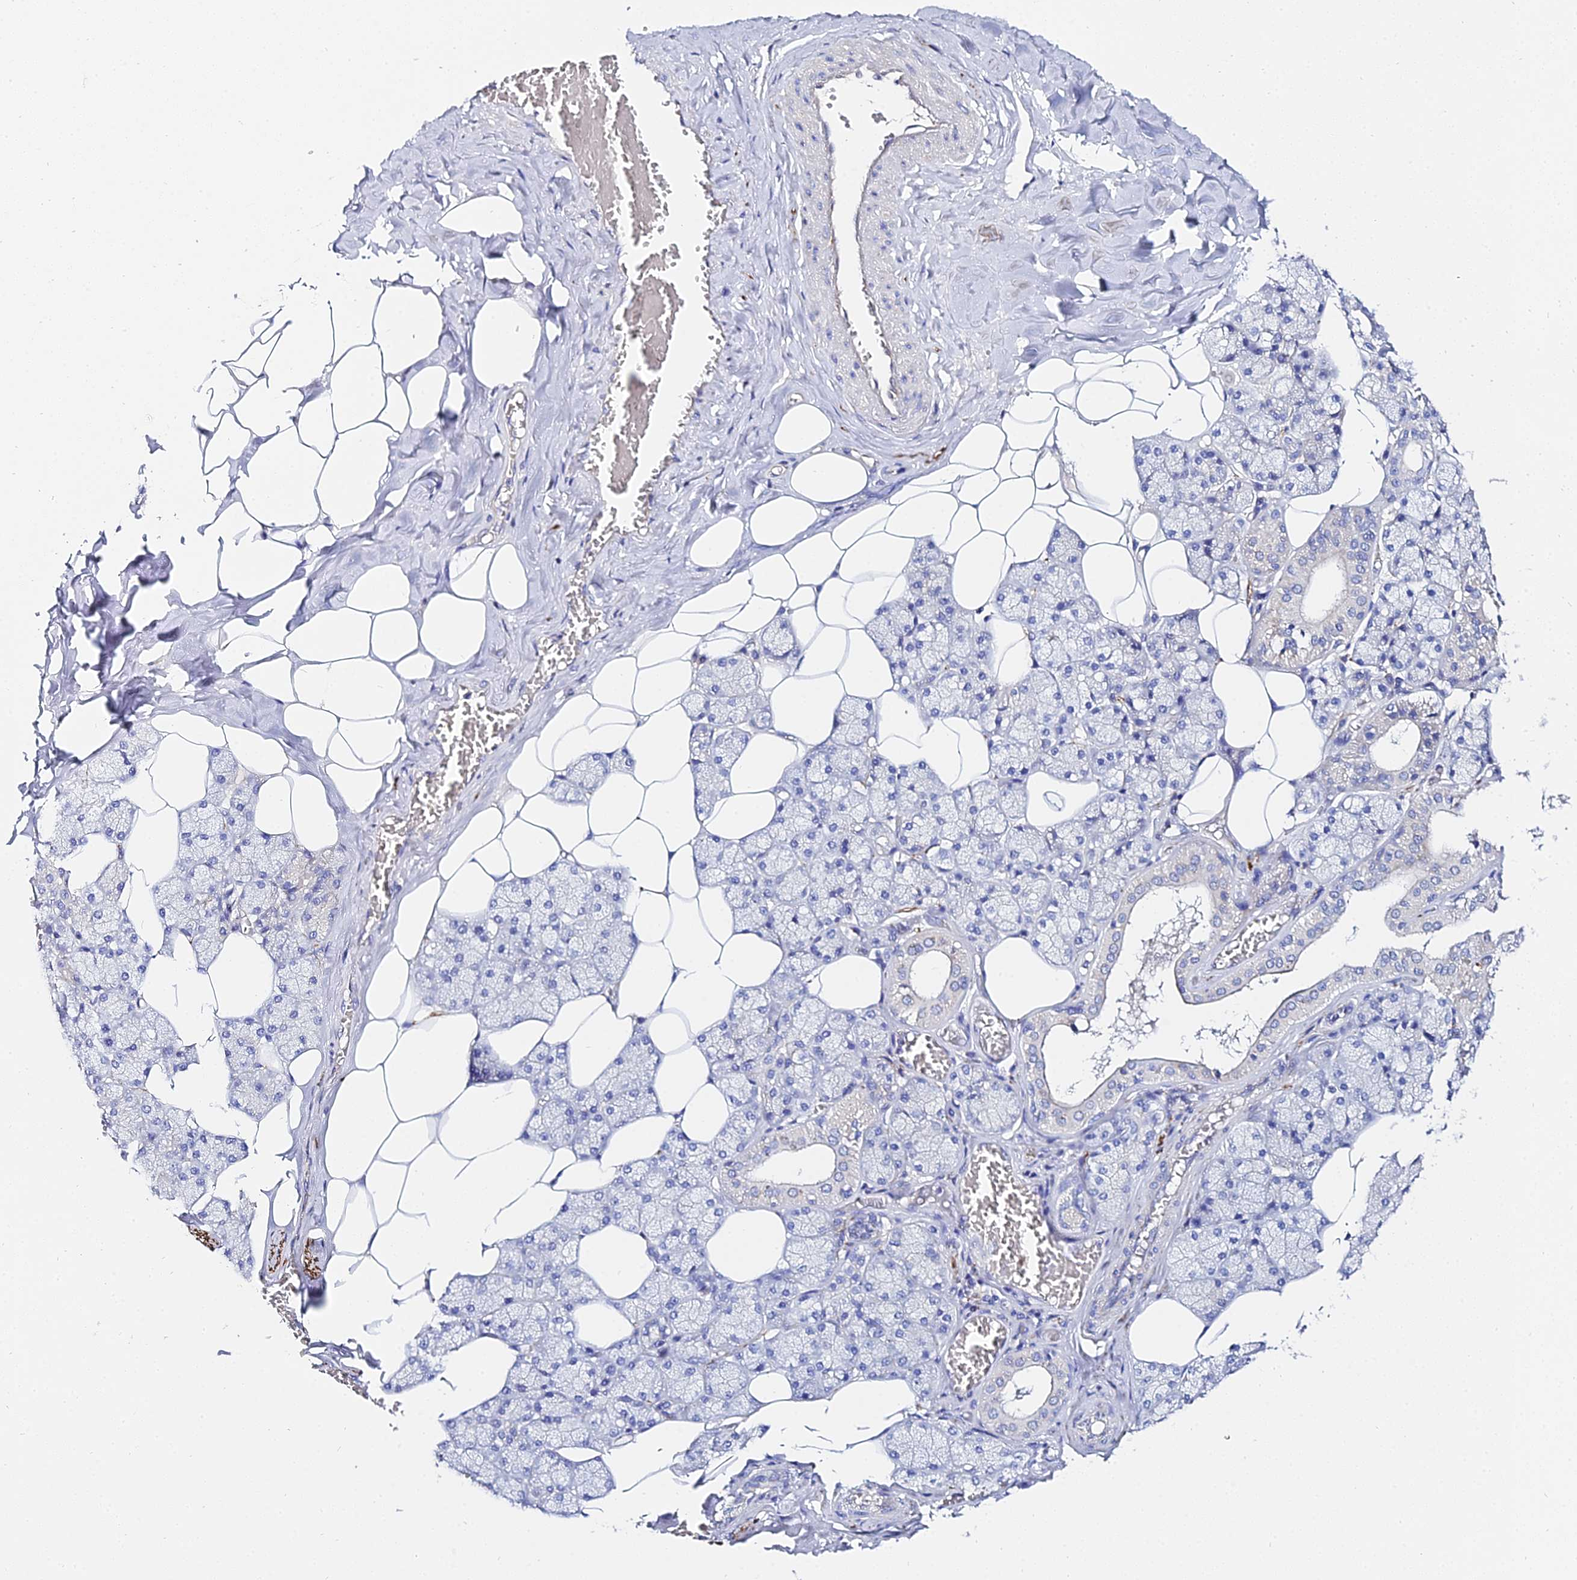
{"staining": {"intensity": "weak", "quantity": "<25%", "location": "cytoplasmic/membranous"}, "tissue": "salivary gland", "cell_type": "Glandular cells", "image_type": "normal", "snomed": [{"axis": "morphology", "description": "Normal tissue, NOS"}, {"axis": "topography", "description": "Salivary gland"}], "caption": "Immunohistochemistry of benign human salivary gland displays no expression in glandular cells. Nuclei are stained in blue.", "gene": "APOBEC3H", "patient": {"sex": "male", "age": 62}}